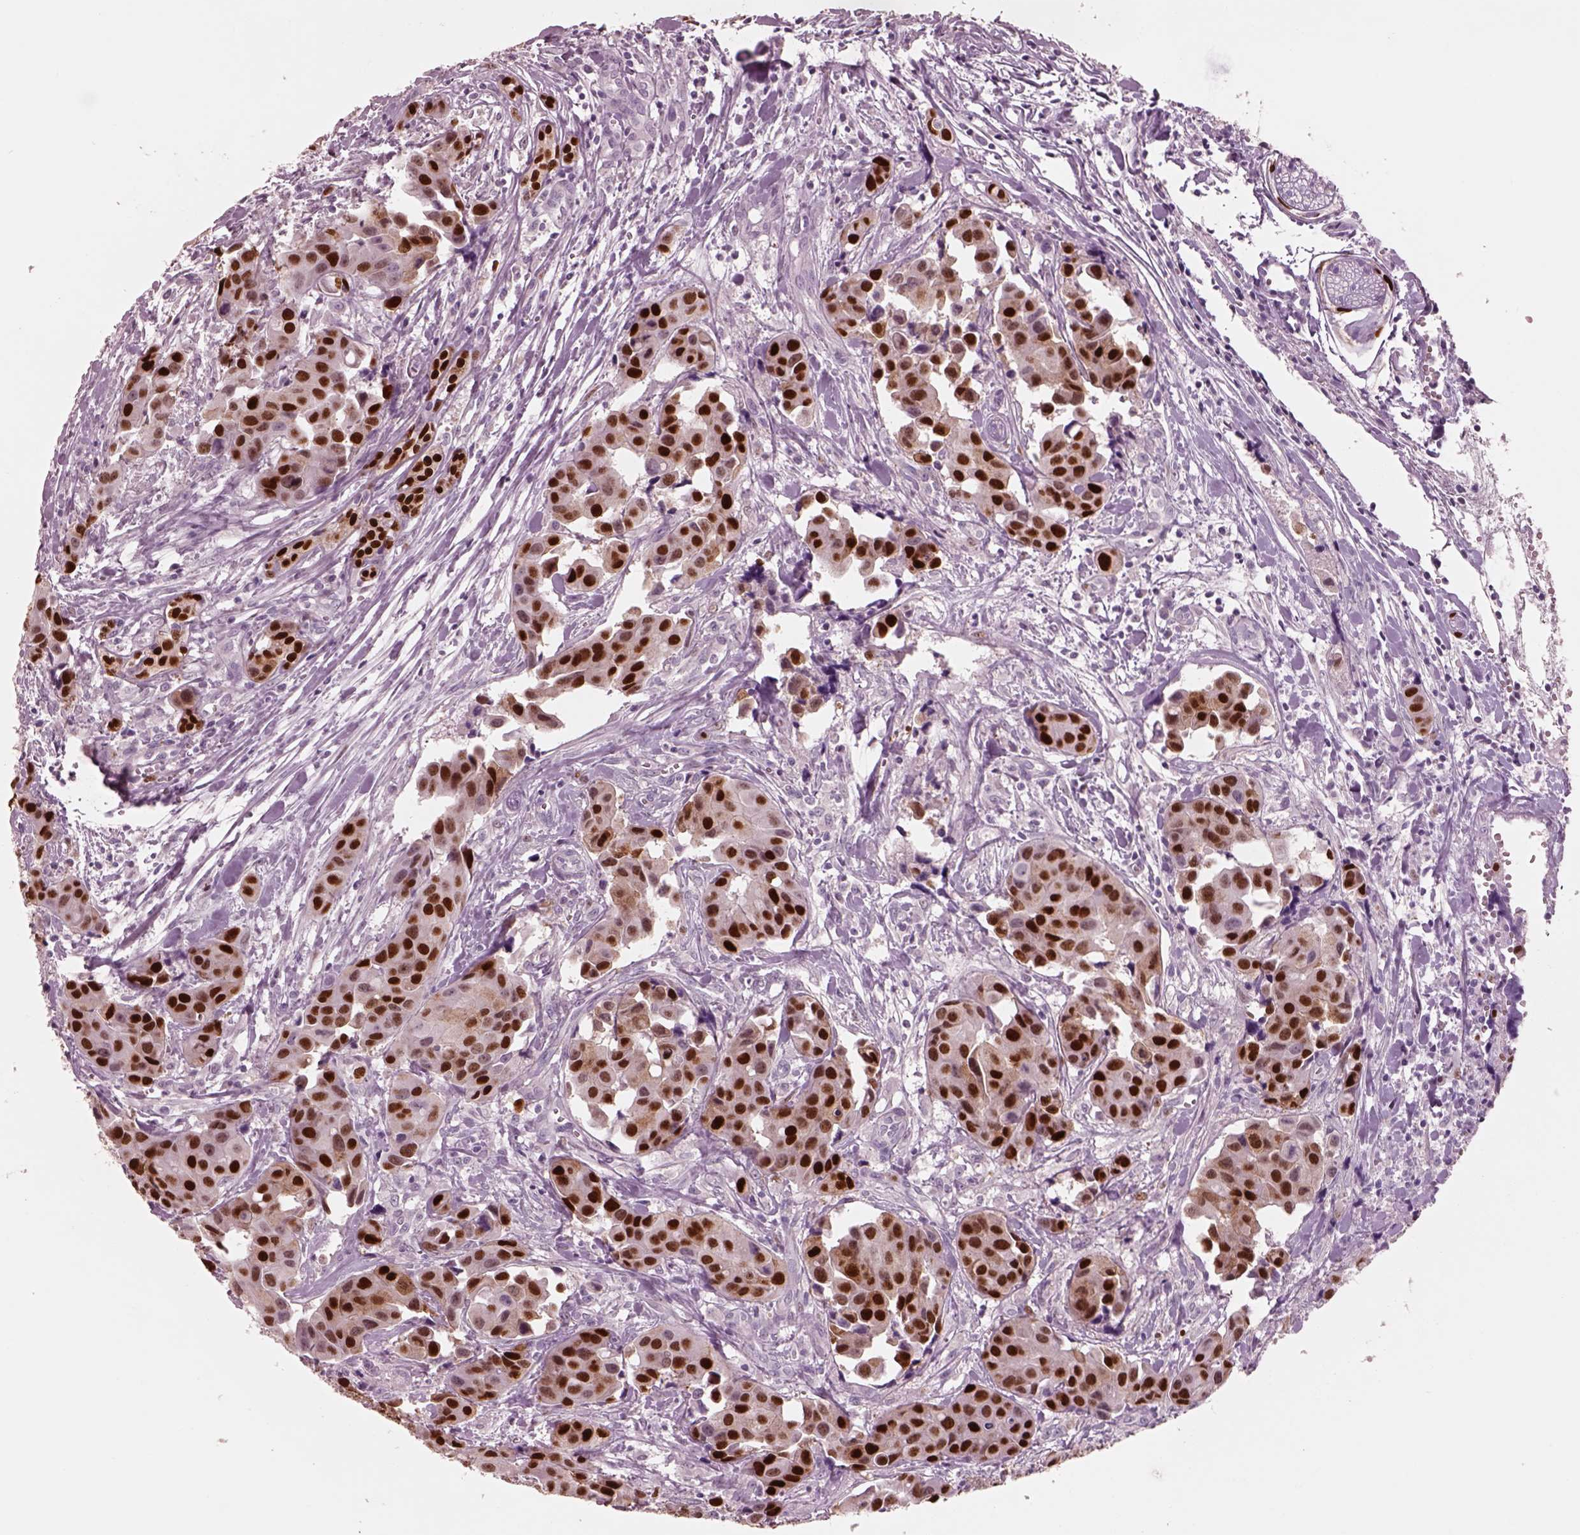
{"staining": {"intensity": "strong", "quantity": ">75%", "location": "nuclear"}, "tissue": "head and neck cancer", "cell_type": "Tumor cells", "image_type": "cancer", "snomed": [{"axis": "morphology", "description": "Adenocarcinoma, NOS"}, {"axis": "topography", "description": "Head-Neck"}], "caption": "Immunohistochemistry staining of head and neck cancer (adenocarcinoma), which displays high levels of strong nuclear expression in approximately >75% of tumor cells indicating strong nuclear protein staining. The staining was performed using DAB (3,3'-diaminobenzidine) (brown) for protein detection and nuclei were counterstained in hematoxylin (blue).", "gene": "SOX9", "patient": {"sex": "male", "age": 76}}